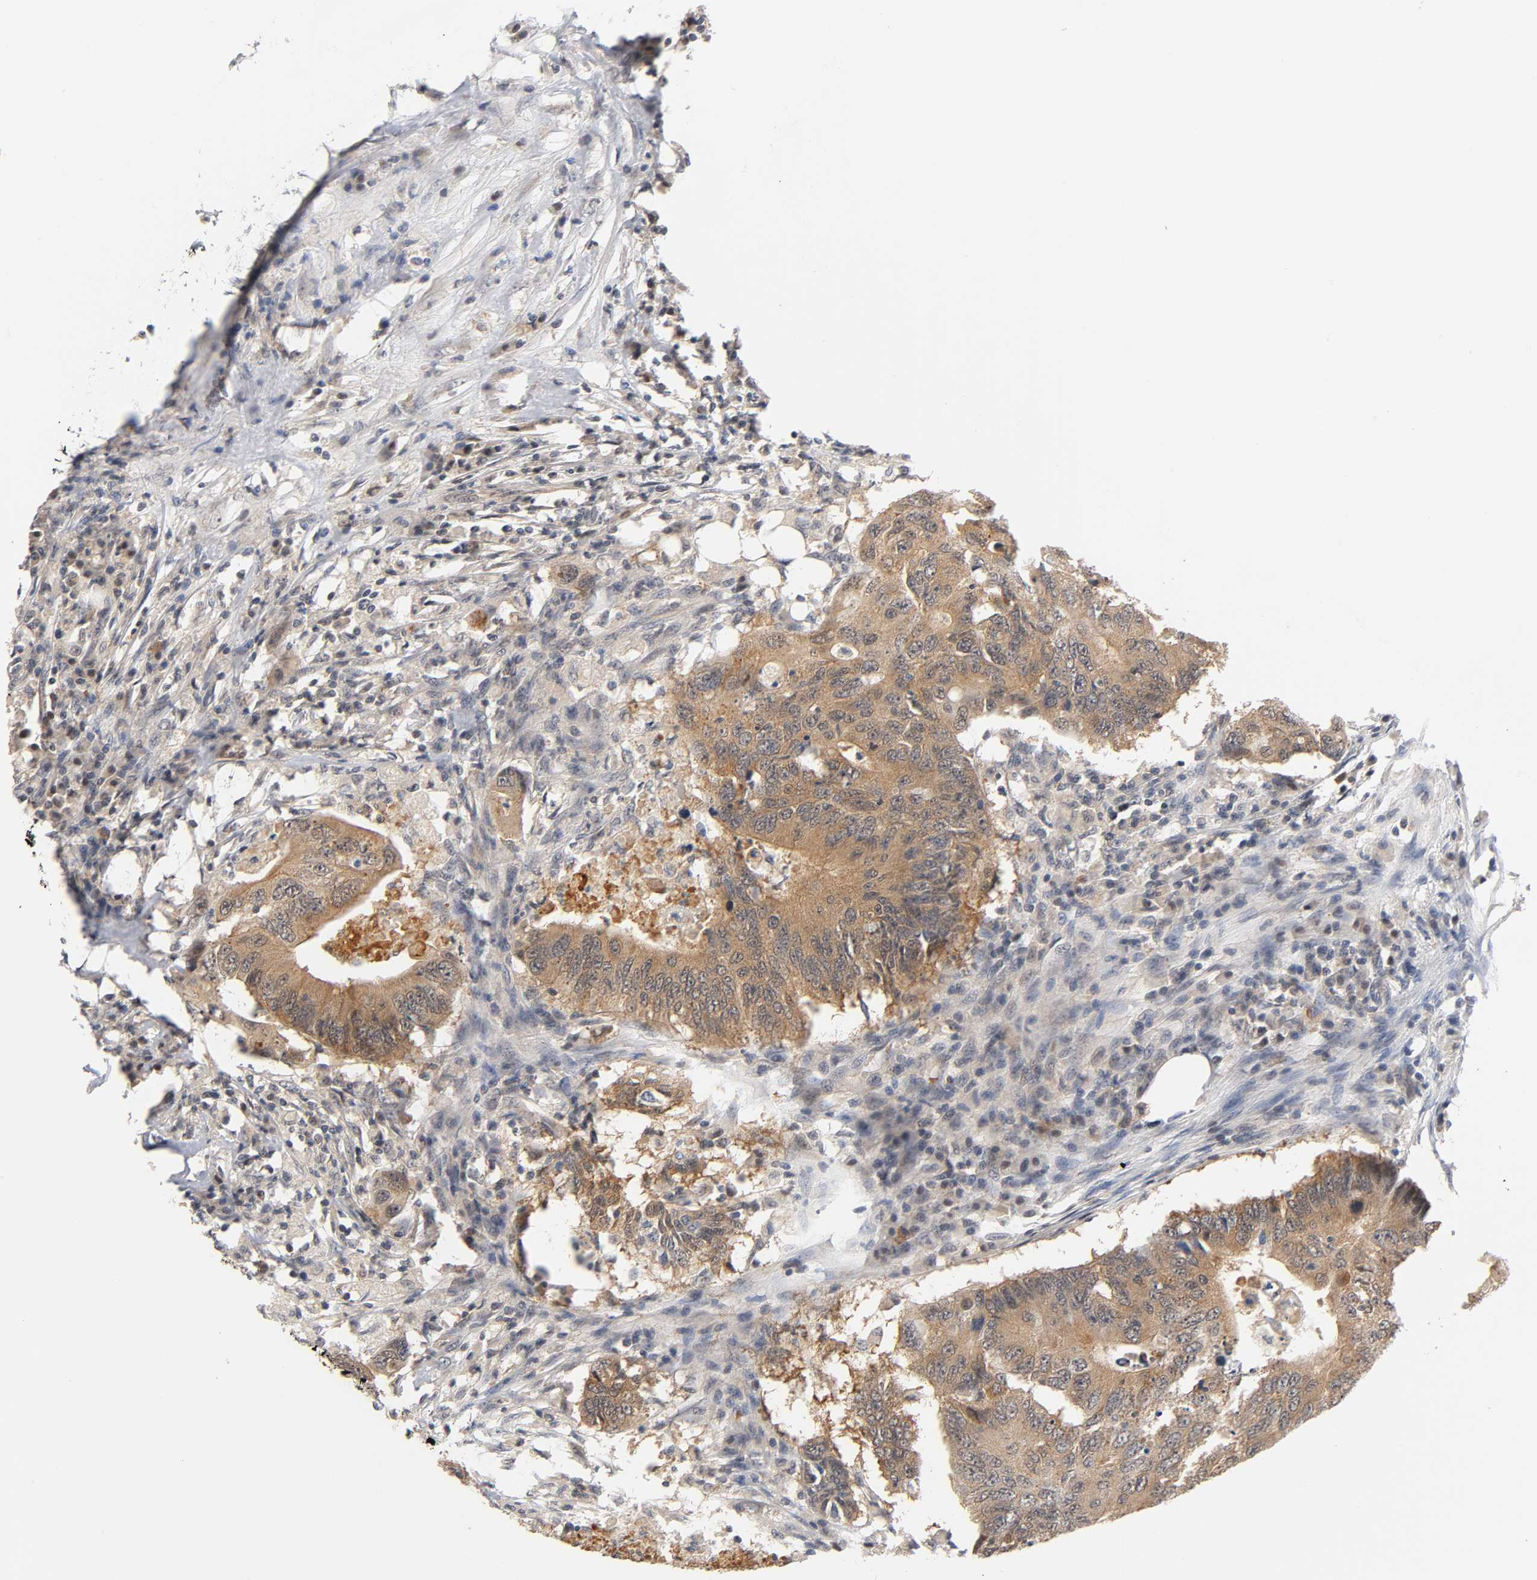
{"staining": {"intensity": "moderate", "quantity": ">75%", "location": "cytoplasmic/membranous"}, "tissue": "colorectal cancer", "cell_type": "Tumor cells", "image_type": "cancer", "snomed": [{"axis": "morphology", "description": "Adenocarcinoma, NOS"}, {"axis": "topography", "description": "Colon"}], "caption": "Human colorectal adenocarcinoma stained with a protein marker shows moderate staining in tumor cells.", "gene": "PRKAB1", "patient": {"sex": "male", "age": 71}}